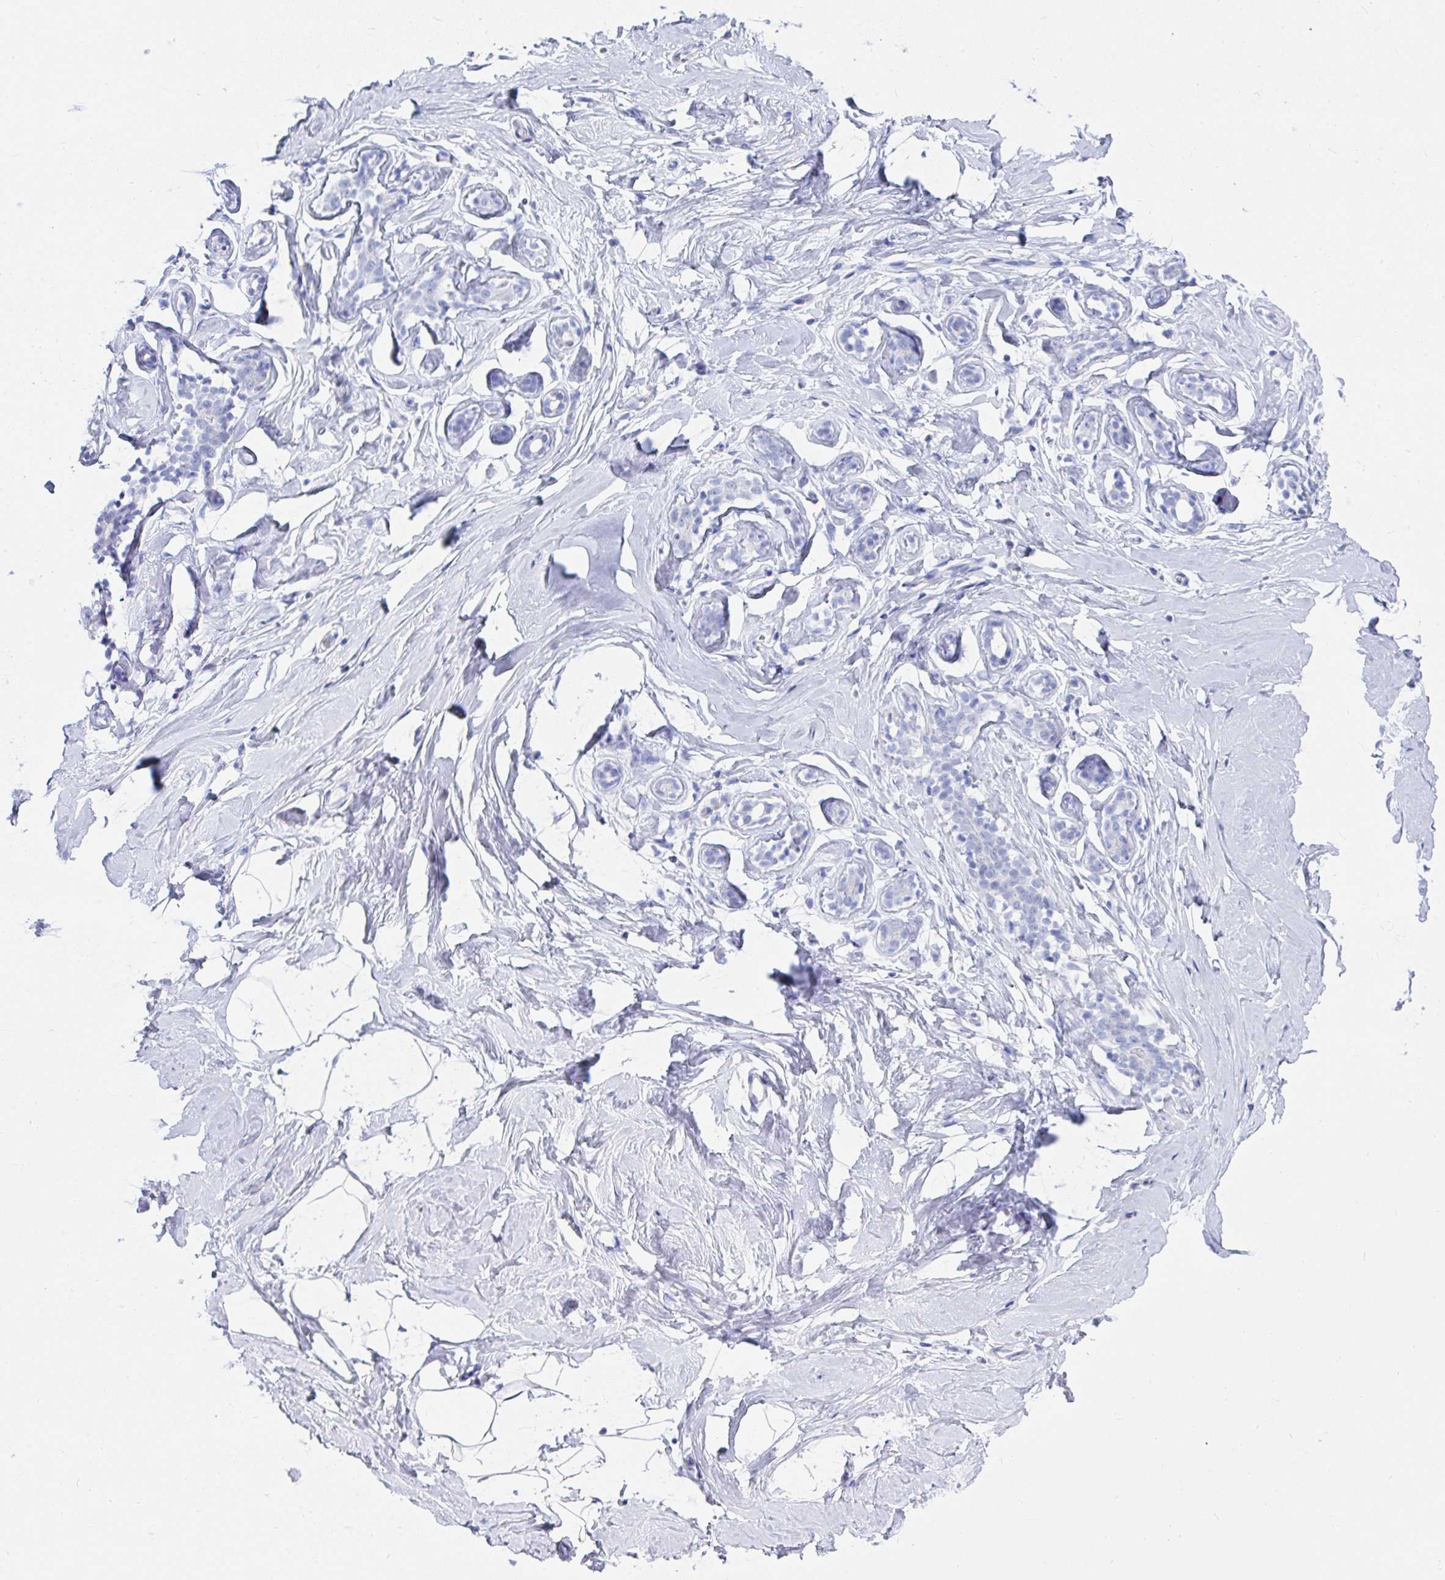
{"staining": {"intensity": "negative", "quantity": "none", "location": "none"}, "tissue": "breast", "cell_type": "Adipocytes", "image_type": "normal", "snomed": [{"axis": "morphology", "description": "Normal tissue, NOS"}, {"axis": "topography", "description": "Breast"}], "caption": "Immunohistochemistry histopathology image of benign breast stained for a protein (brown), which exhibits no expression in adipocytes.", "gene": "MGAM2", "patient": {"sex": "female", "age": 32}}